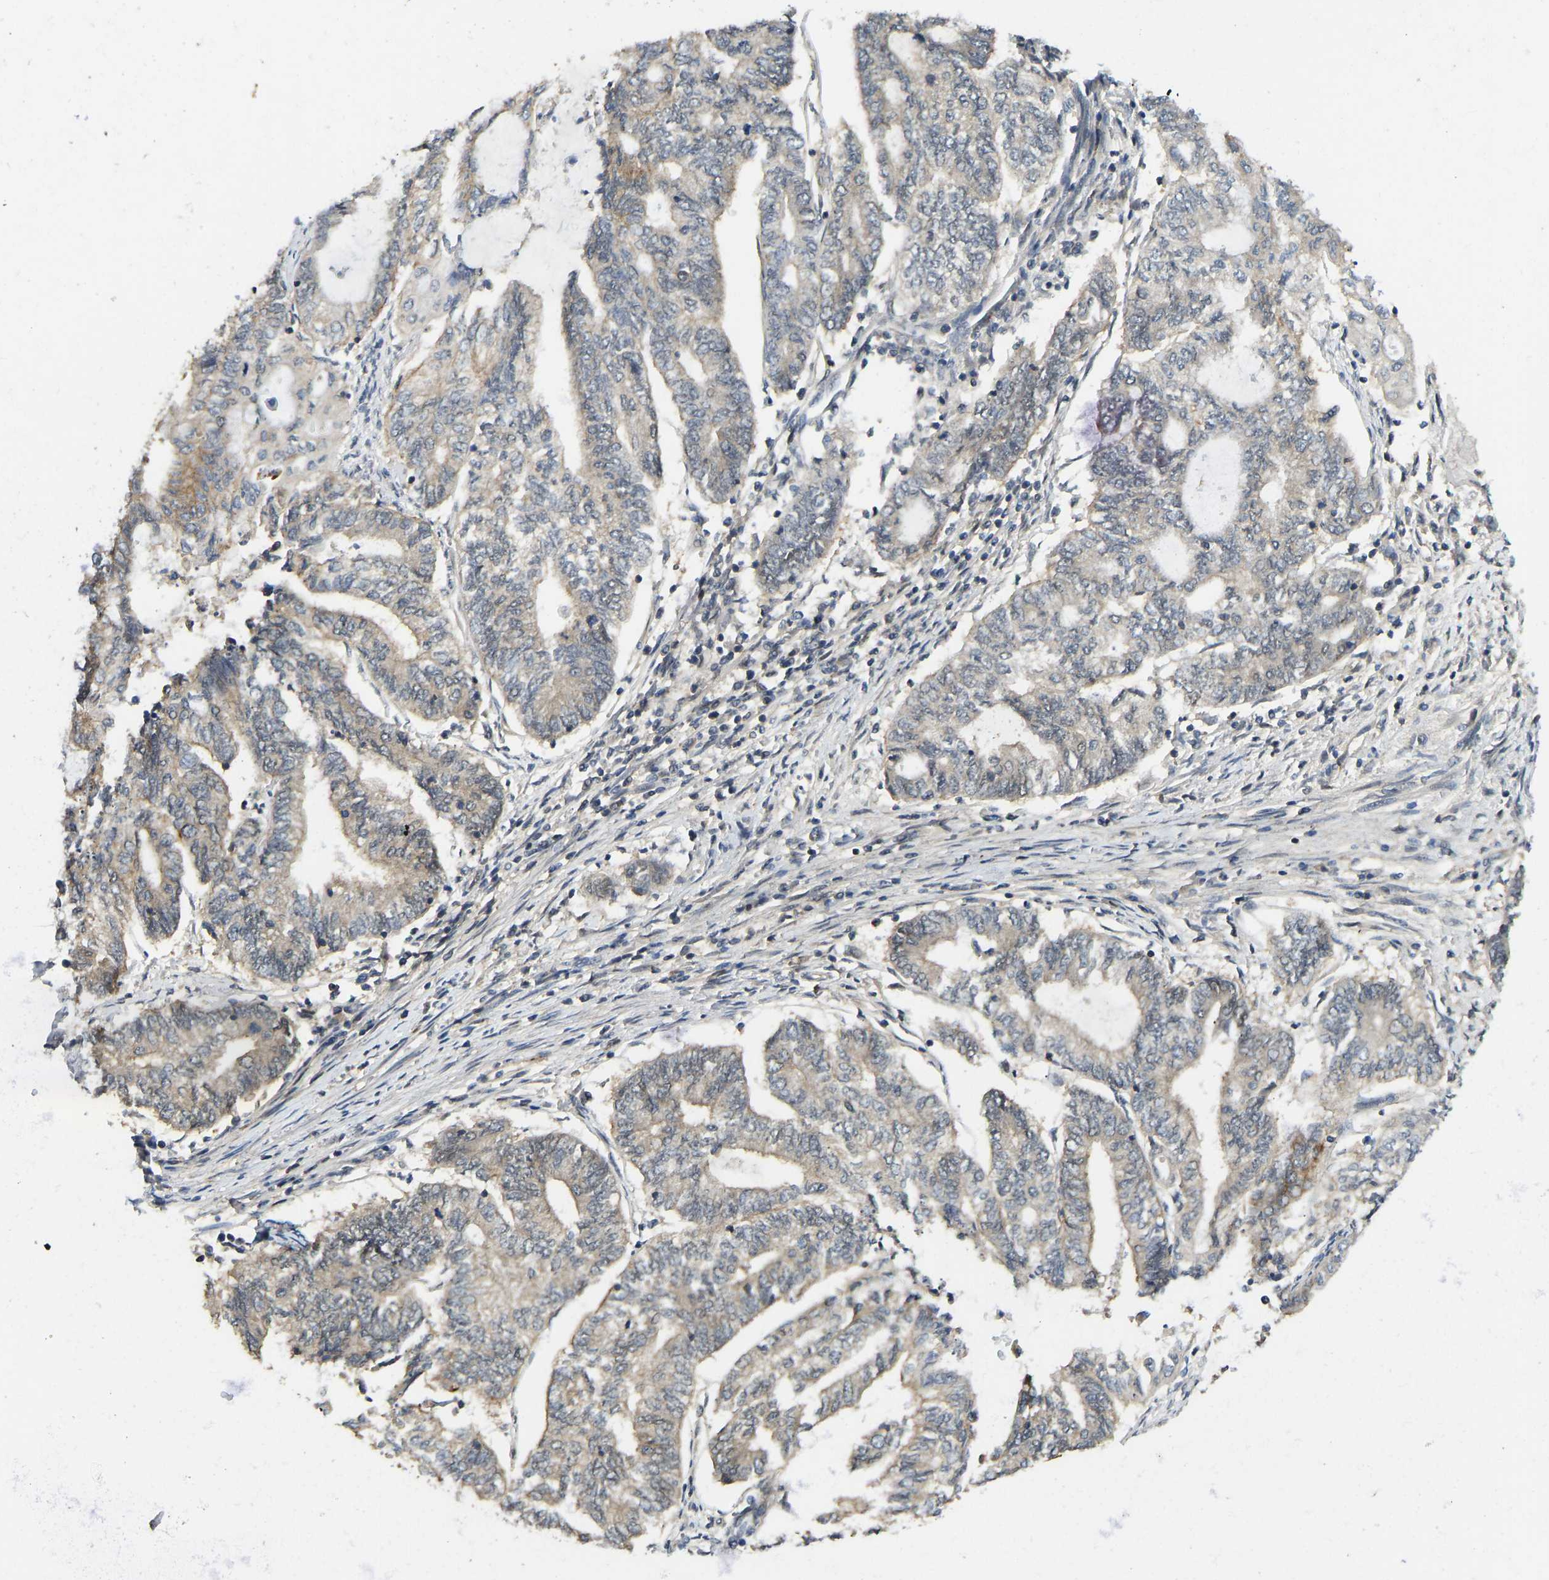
{"staining": {"intensity": "moderate", "quantity": "25%-75%", "location": "cytoplasmic/membranous"}, "tissue": "endometrial cancer", "cell_type": "Tumor cells", "image_type": "cancer", "snomed": [{"axis": "morphology", "description": "Adenocarcinoma, NOS"}, {"axis": "topography", "description": "Uterus"}, {"axis": "topography", "description": "Endometrium"}], "caption": "This is a photomicrograph of immunohistochemistry staining of adenocarcinoma (endometrial), which shows moderate positivity in the cytoplasmic/membranous of tumor cells.", "gene": "NDRG3", "patient": {"sex": "female", "age": 70}}